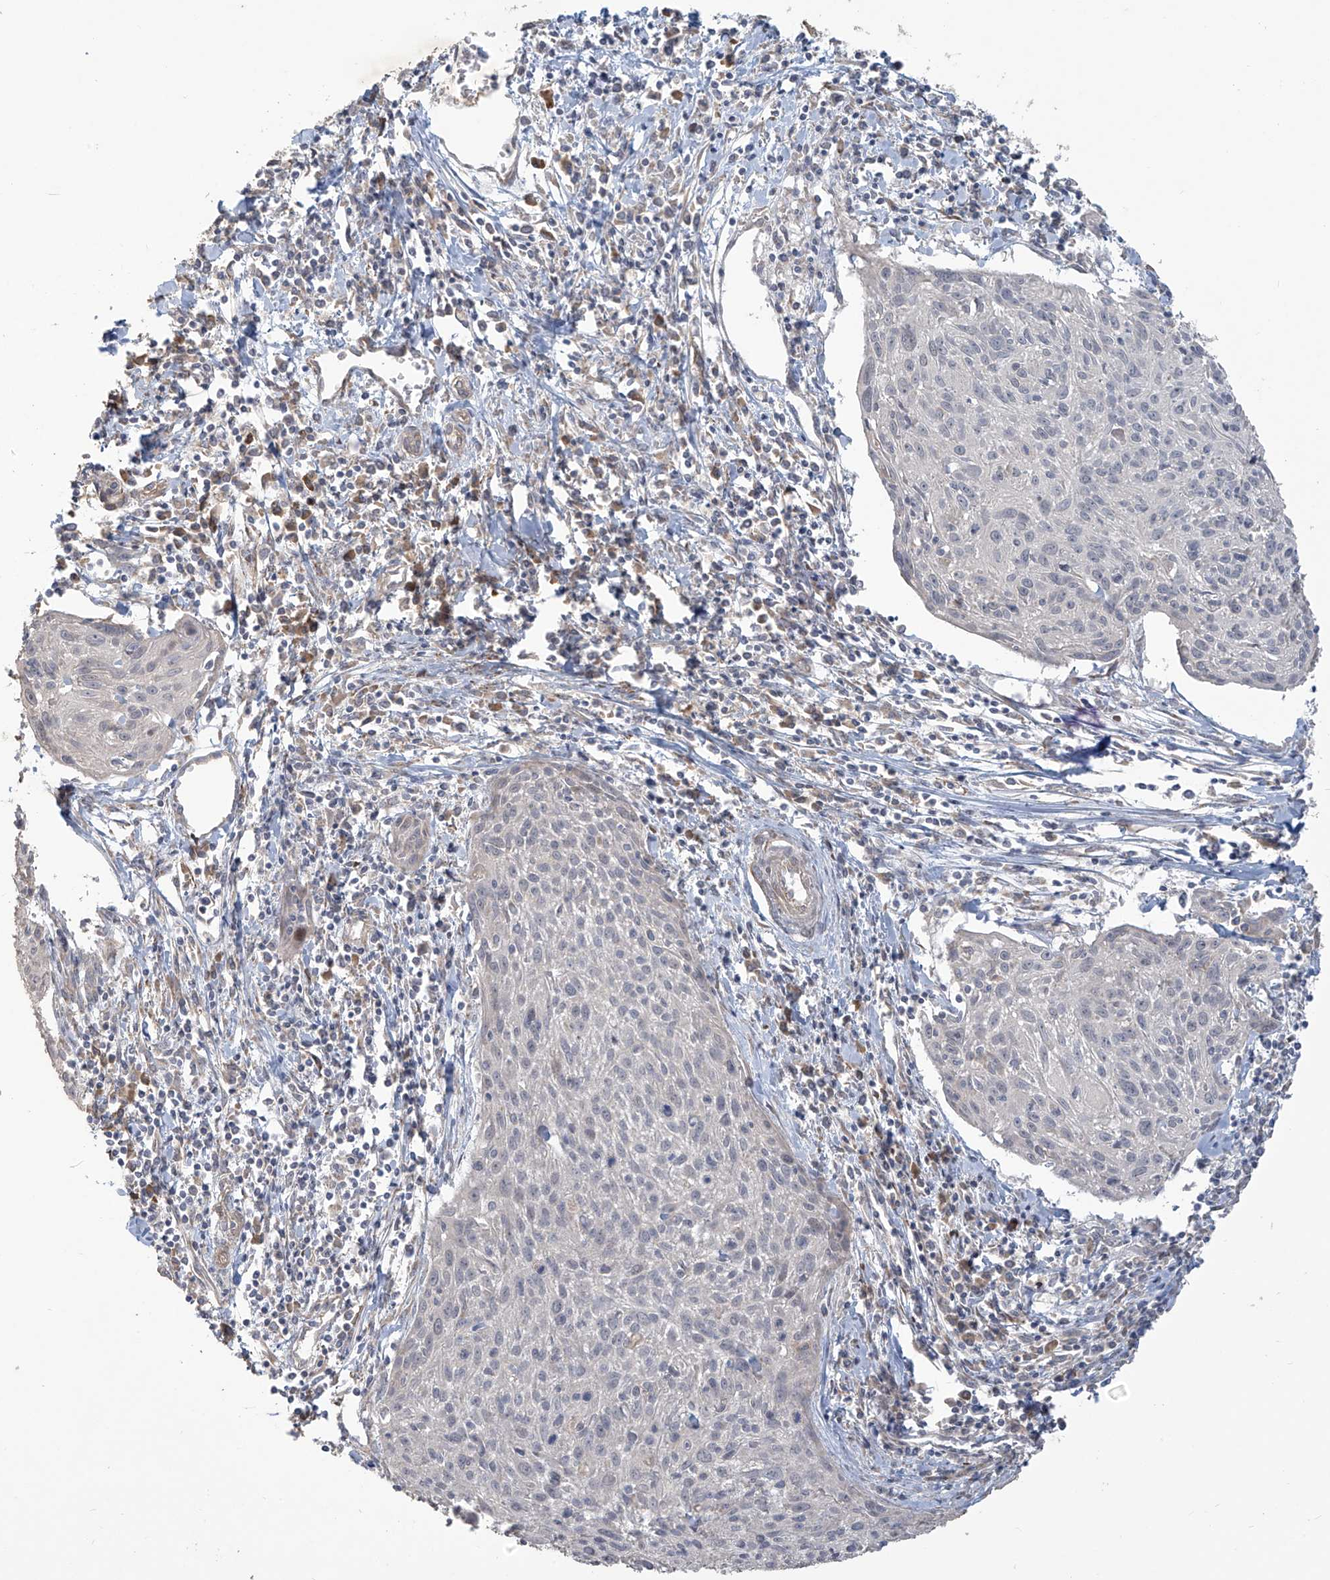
{"staining": {"intensity": "negative", "quantity": "none", "location": "none"}, "tissue": "cervical cancer", "cell_type": "Tumor cells", "image_type": "cancer", "snomed": [{"axis": "morphology", "description": "Squamous cell carcinoma, NOS"}, {"axis": "topography", "description": "Cervix"}], "caption": "The image reveals no staining of tumor cells in cervical cancer (squamous cell carcinoma).", "gene": "MAGIX", "patient": {"sex": "female", "age": 51}}